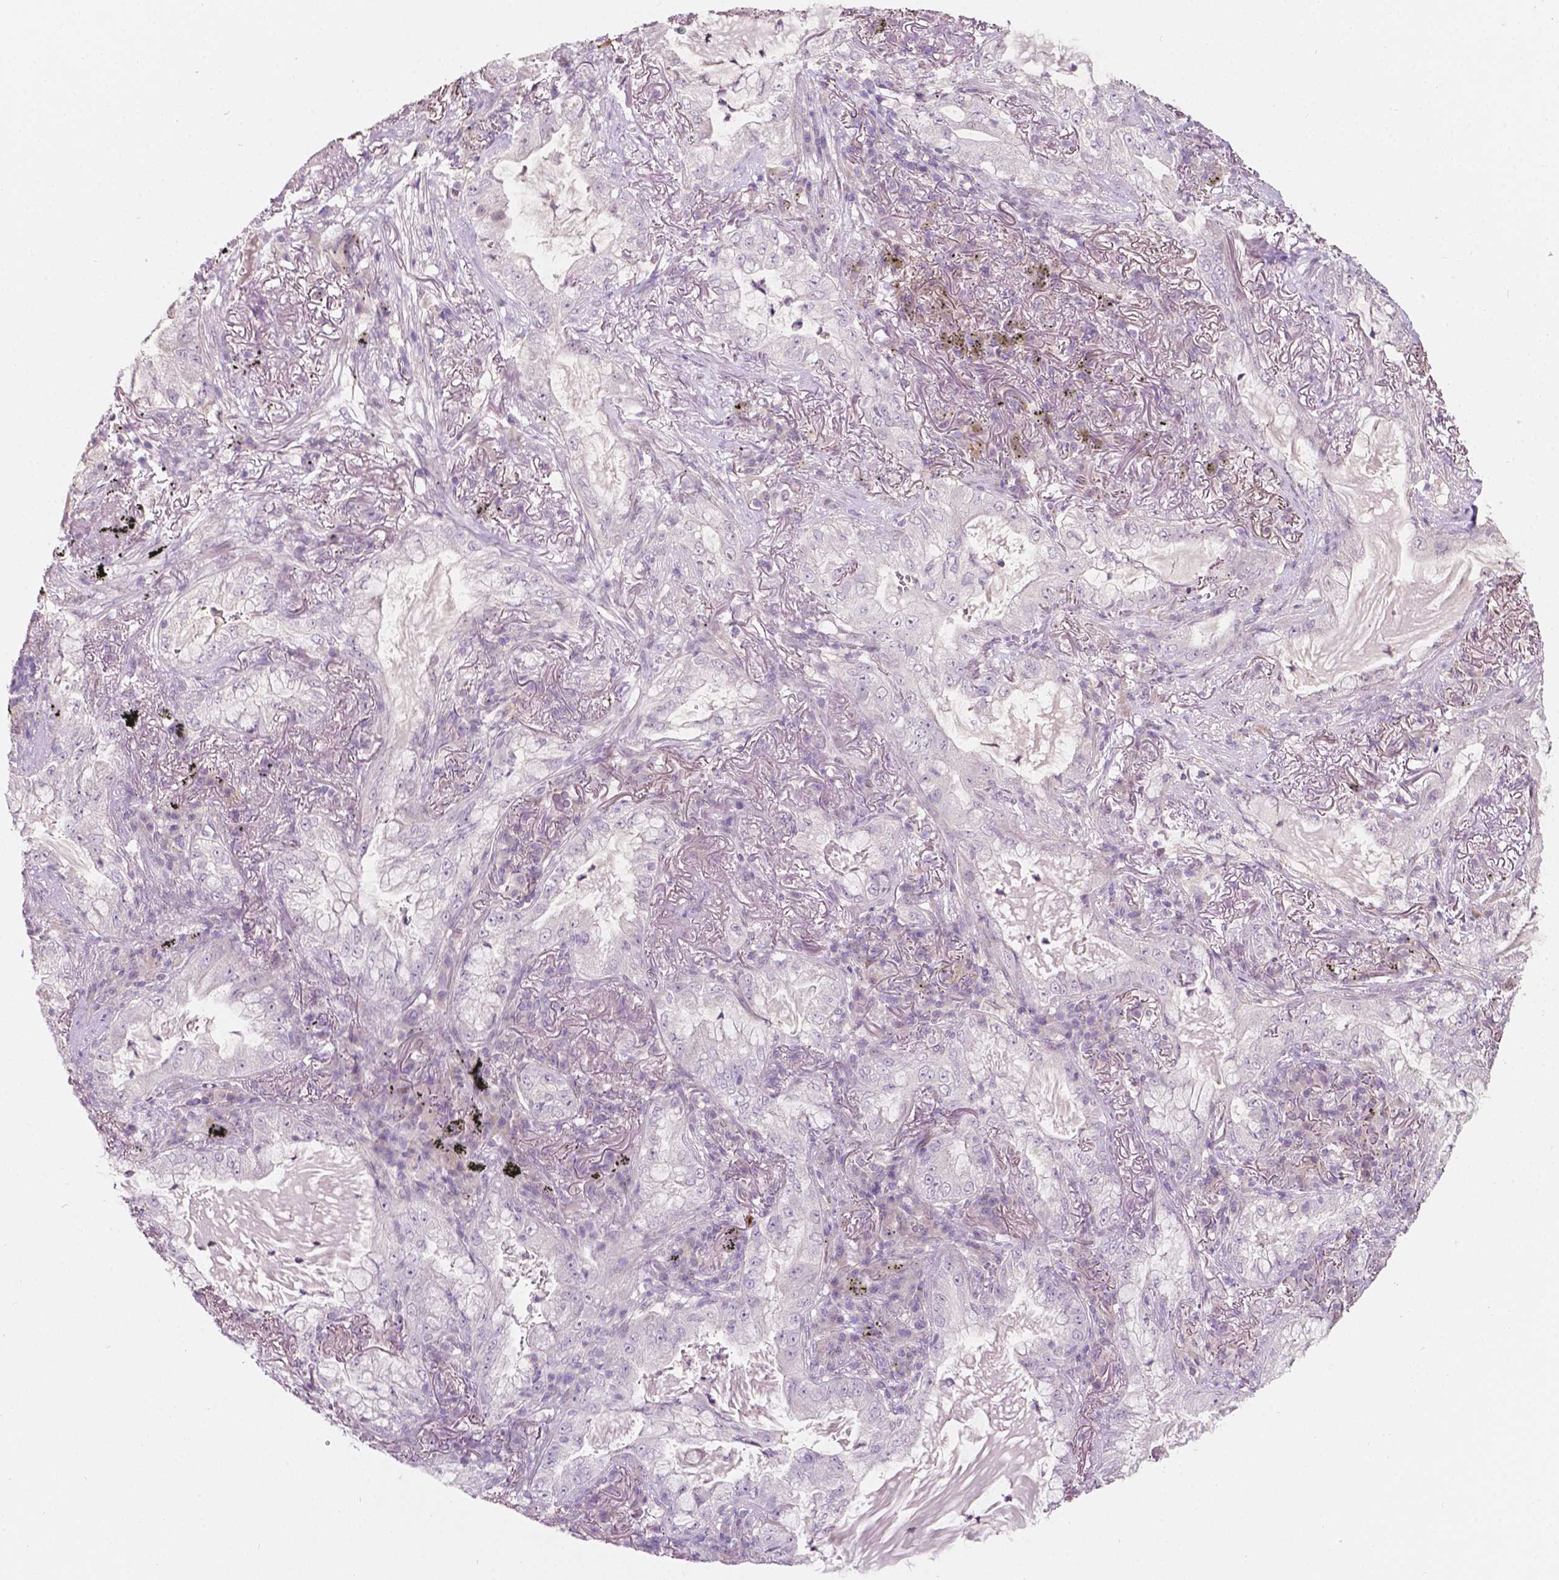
{"staining": {"intensity": "negative", "quantity": "none", "location": "none"}, "tissue": "lung cancer", "cell_type": "Tumor cells", "image_type": "cancer", "snomed": [{"axis": "morphology", "description": "Adenocarcinoma, NOS"}, {"axis": "topography", "description": "Lung"}], "caption": "Immunohistochemistry of lung cancer reveals no expression in tumor cells. (DAB (3,3'-diaminobenzidine) IHC visualized using brightfield microscopy, high magnification).", "gene": "TM6SF2", "patient": {"sex": "female", "age": 73}}